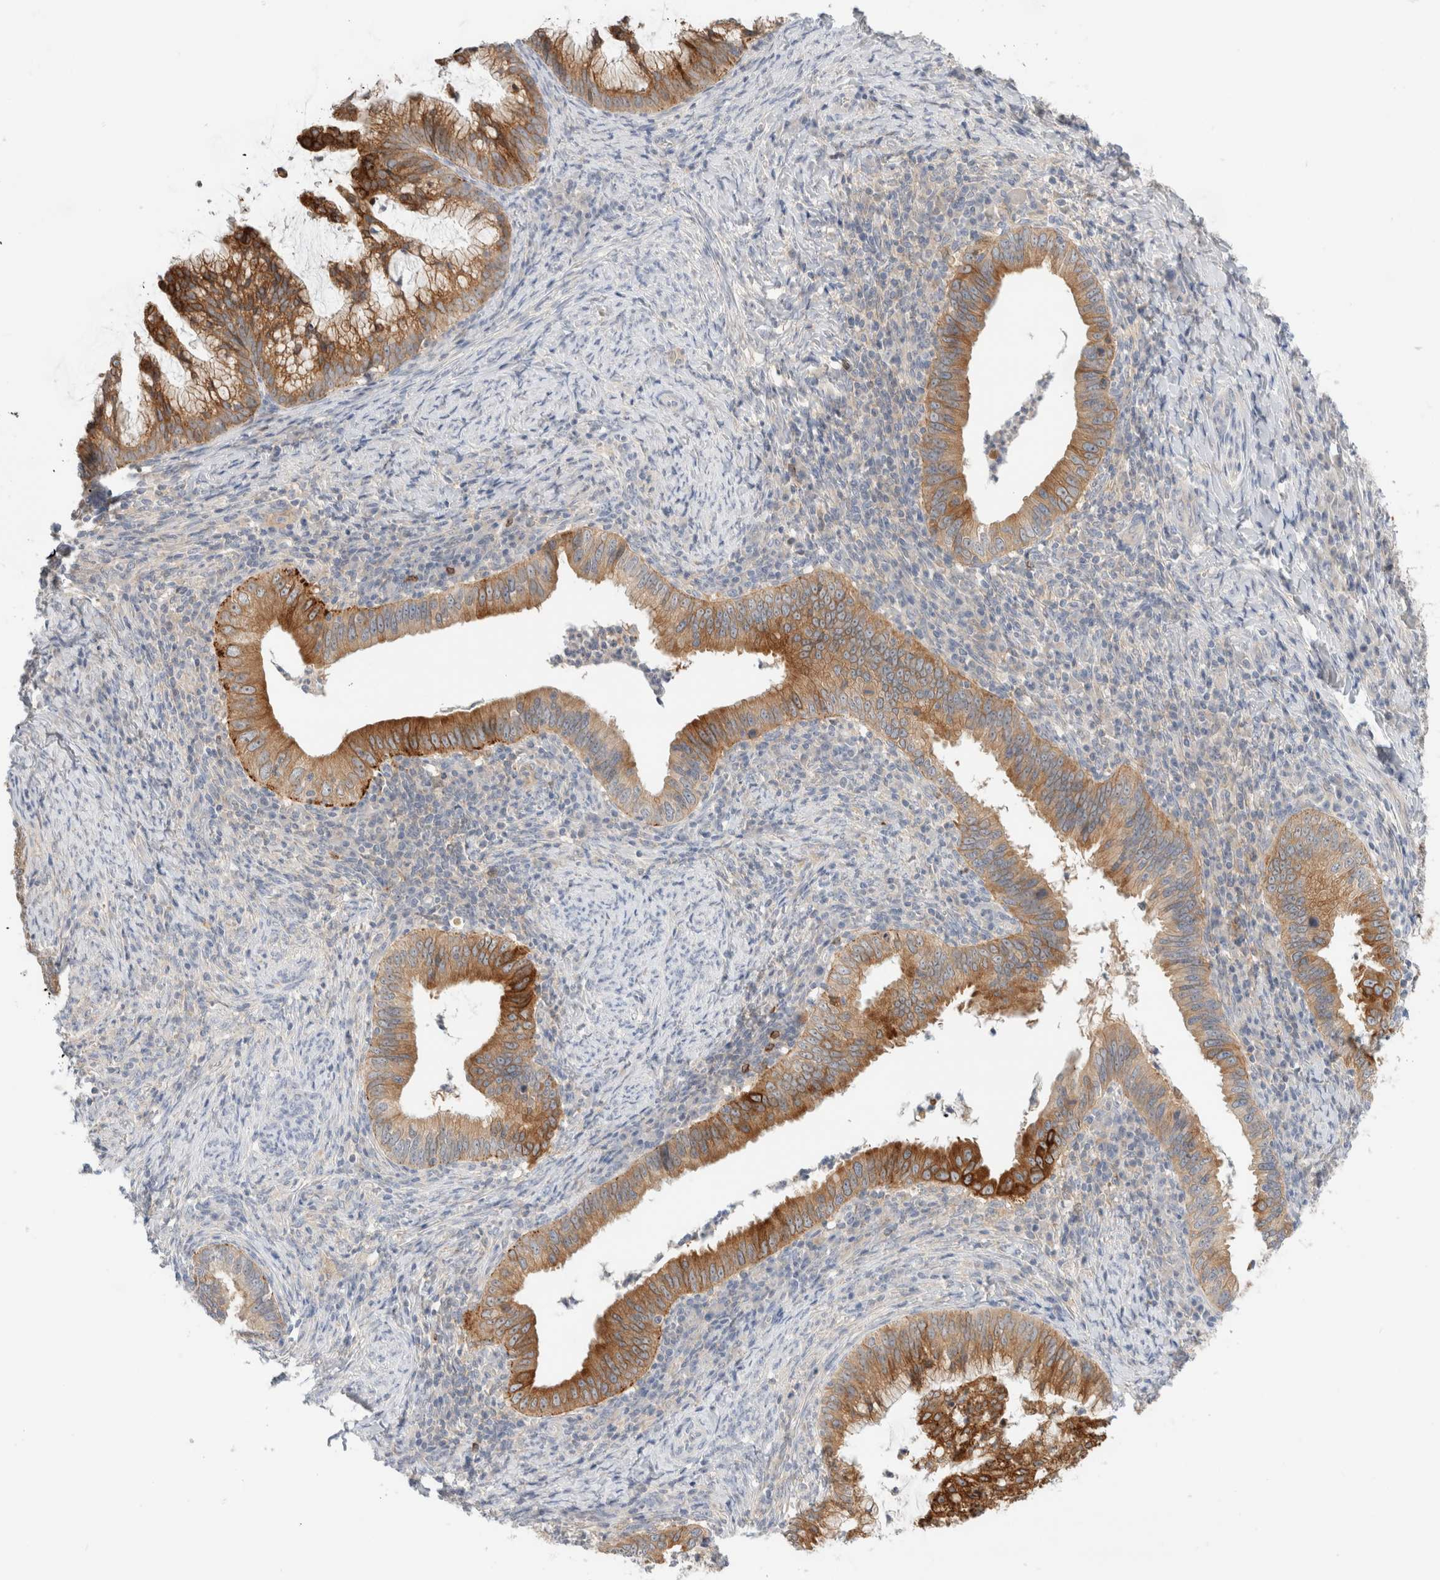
{"staining": {"intensity": "moderate", "quantity": ">75%", "location": "cytoplasmic/membranous"}, "tissue": "cervical cancer", "cell_type": "Tumor cells", "image_type": "cancer", "snomed": [{"axis": "morphology", "description": "Adenocarcinoma, NOS"}, {"axis": "topography", "description": "Cervix"}], "caption": "Immunohistochemistry (IHC) image of neoplastic tissue: cervical adenocarcinoma stained using IHC reveals medium levels of moderate protein expression localized specifically in the cytoplasmic/membranous of tumor cells, appearing as a cytoplasmic/membranous brown color.", "gene": "SDR16C5", "patient": {"sex": "female", "age": 36}}